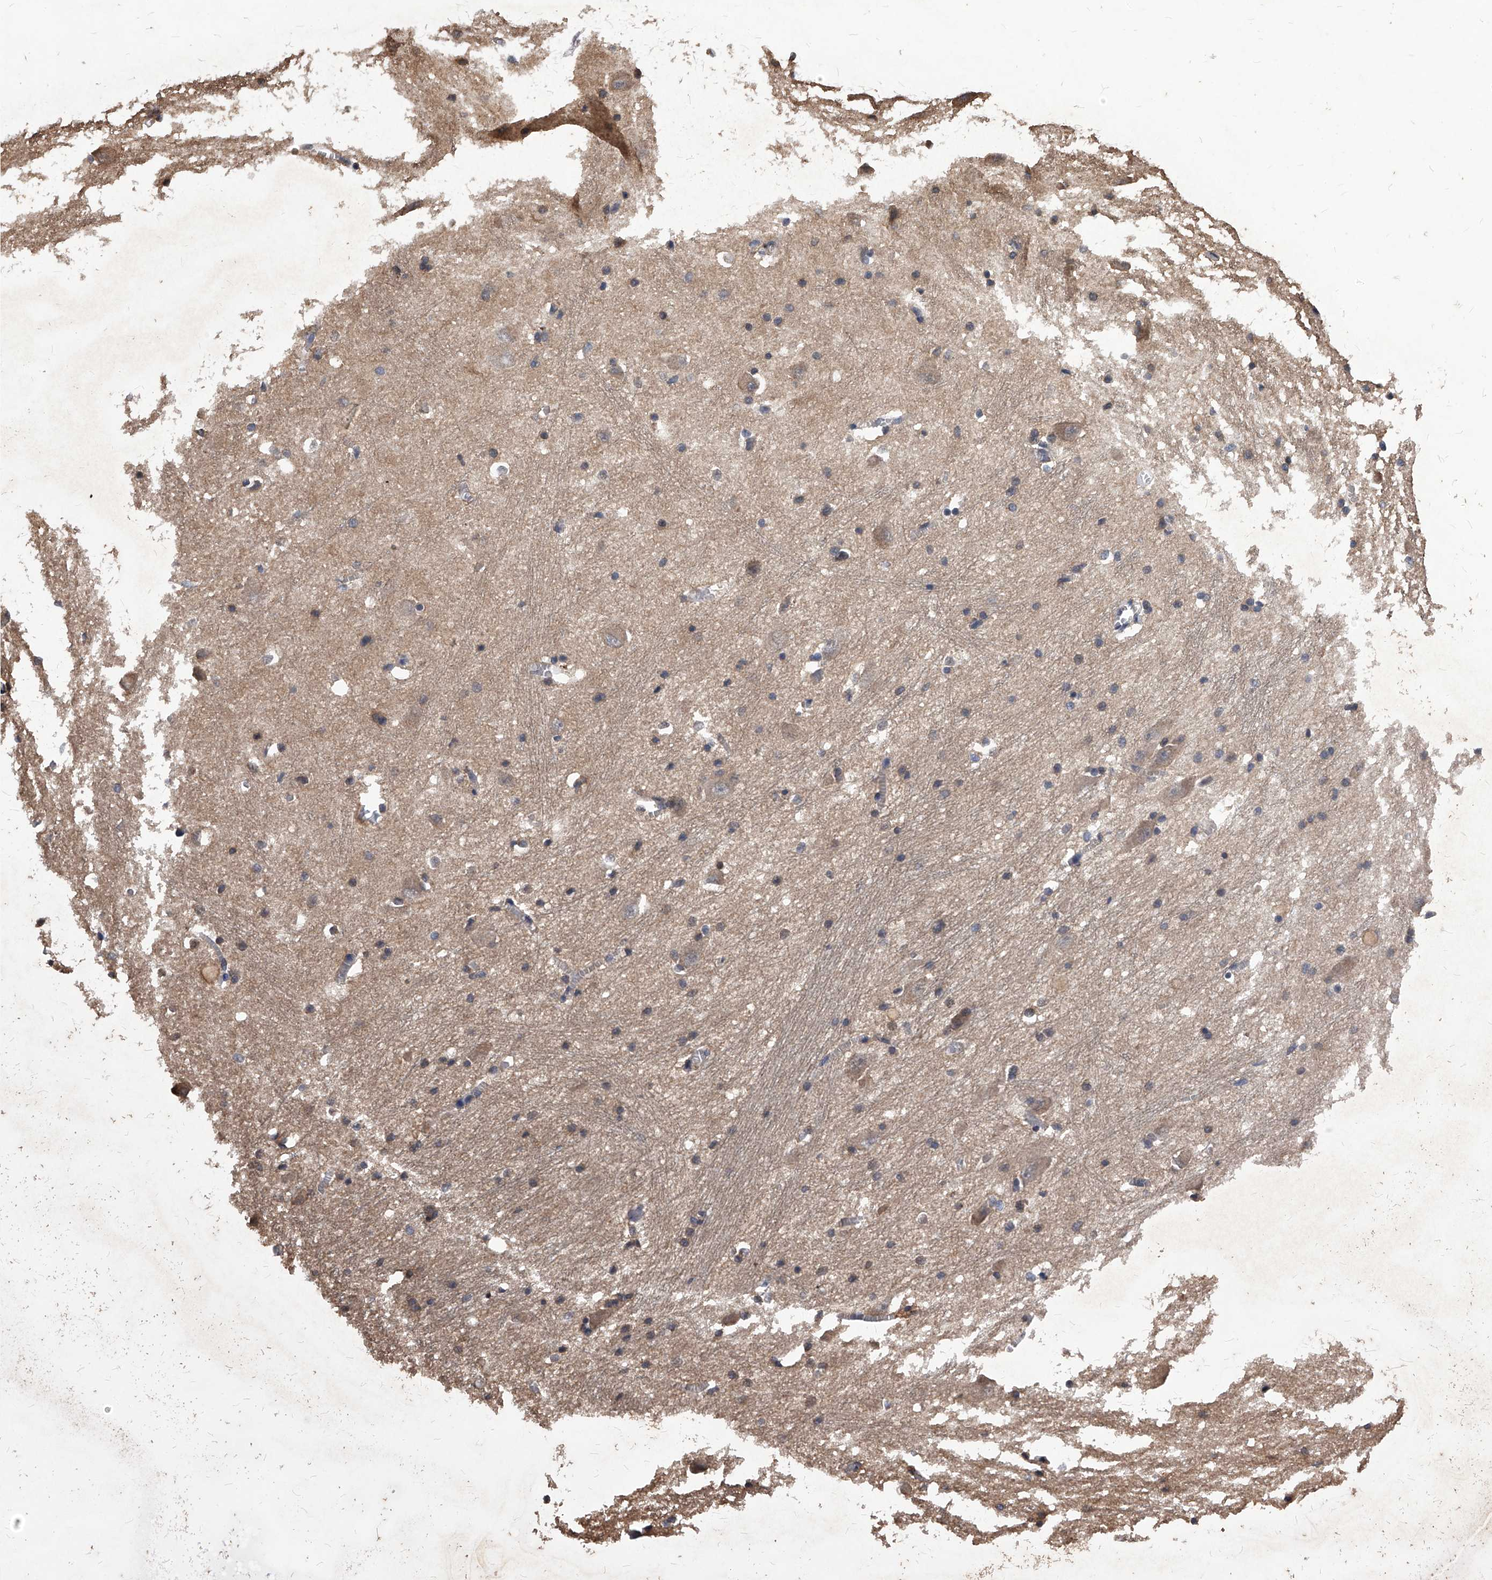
{"staining": {"intensity": "moderate", "quantity": "25%-75%", "location": "cytoplasmic/membranous,nuclear"}, "tissue": "caudate", "cell_type": "Glial cells", "image_type": "normal", "snomed": [{"axis": "morphology", "description": "Normal tissue, NOS"}, {"axis": "topography", "description": "Lateral ventricle wall"}], "caption": "This micrograph exhibits IHC staining of unremarkable human caudate, with medium moderate cytoplasmic/membranous,nuclear expression in about 25%-75% of glial cells.", "gene": "ID1", "patient": {"sex": "male", "age": 37}}